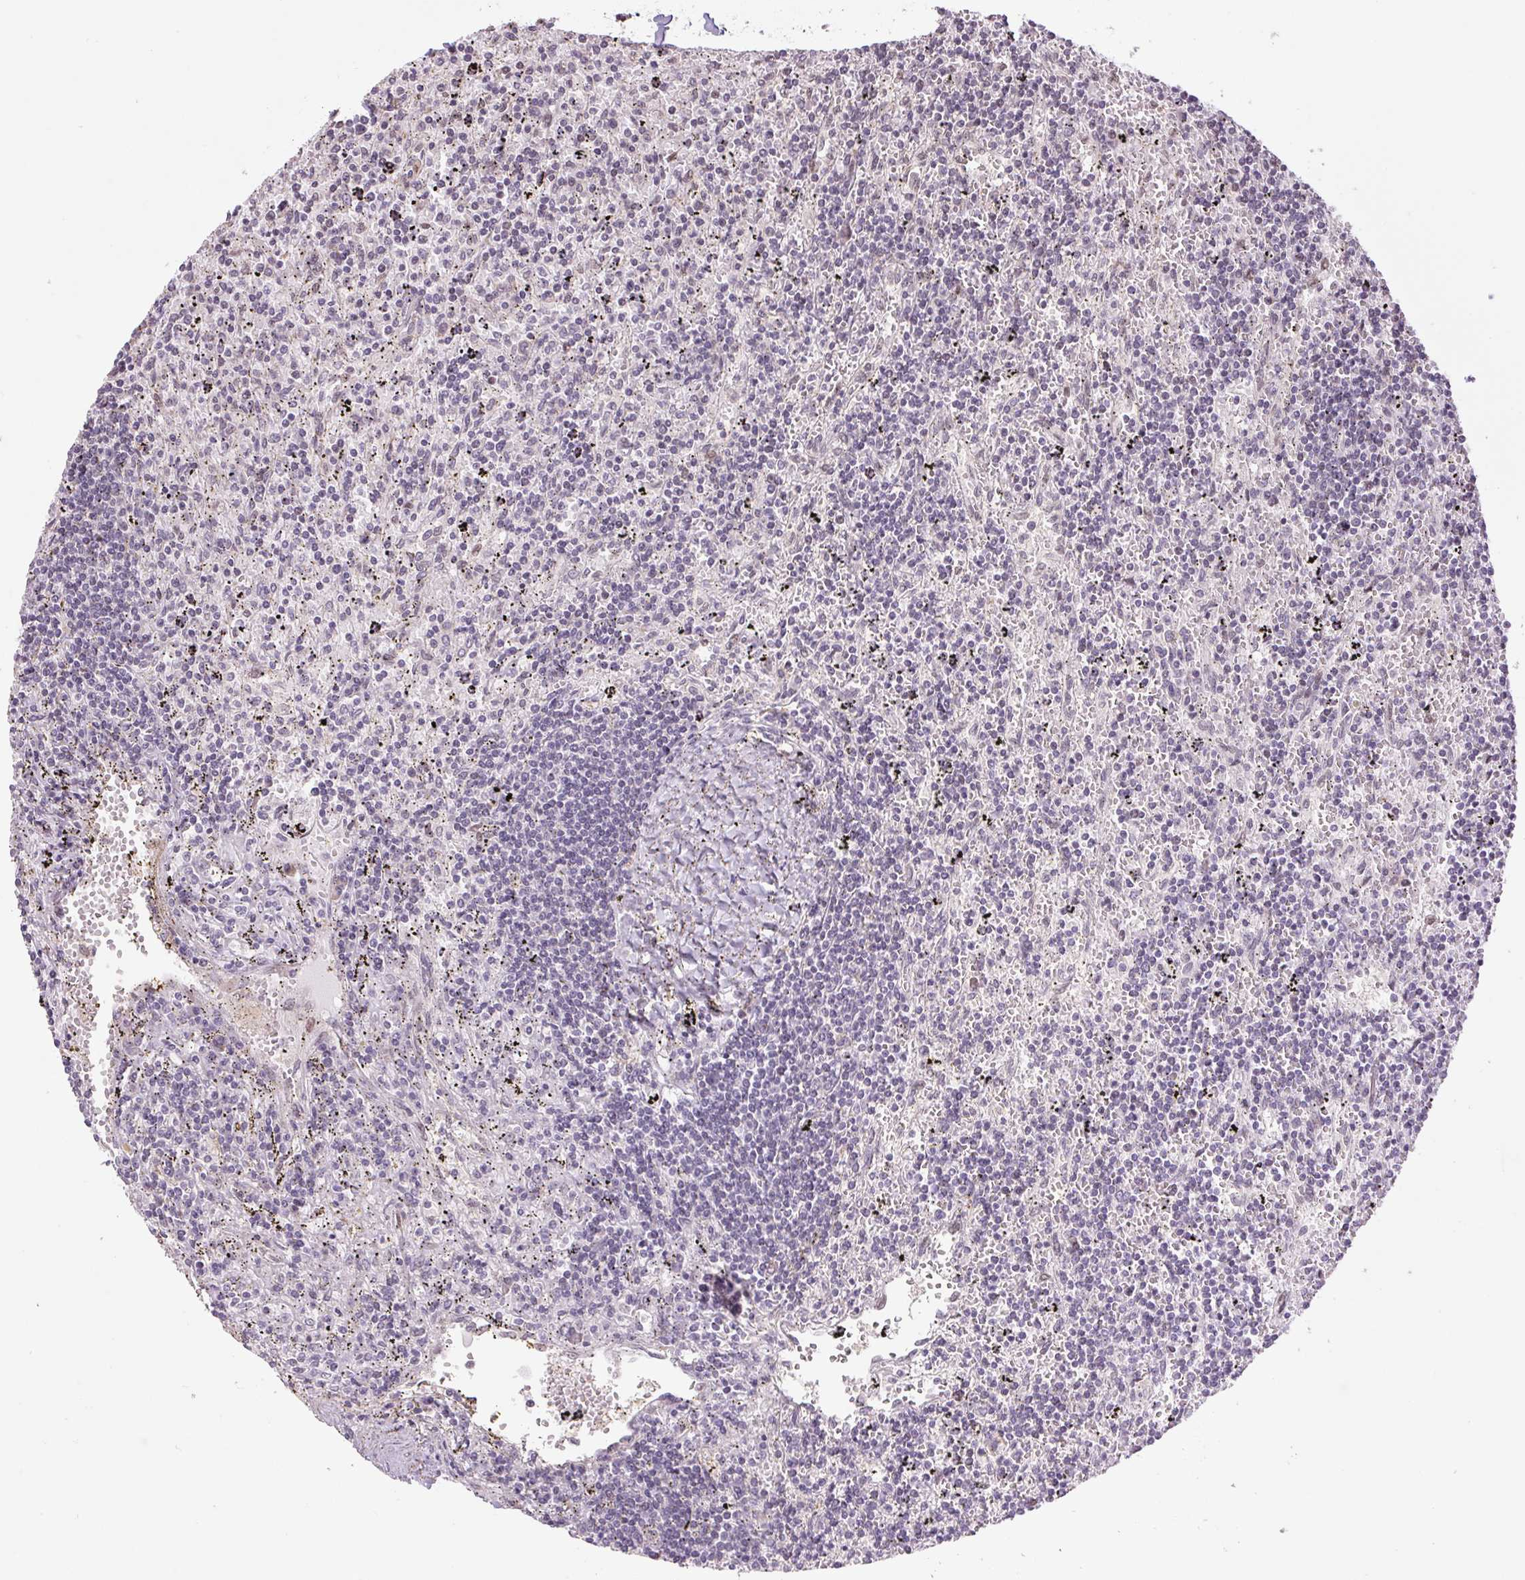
{"staining": {"intensity": "negative", "quantity": "none", "location": "none"}, "tissue": "lymphoma", "cell_type": "Tumor cells", "image_type": "cancer", "snomed": [{"axis": "morphology", "description": "Malignant lymphoma, non-Hodgkin's type, Low grade"}, {"axis": "topography", "description": "Spleen"}], "caption": "Immunohistochemical staining of malignant lymphoma, non-Hodgkin's type (low-grade) reveals no significant expression in tumor cells.", "gene": "TCFL5", "patient": {"sex": "male", "age": 76}}